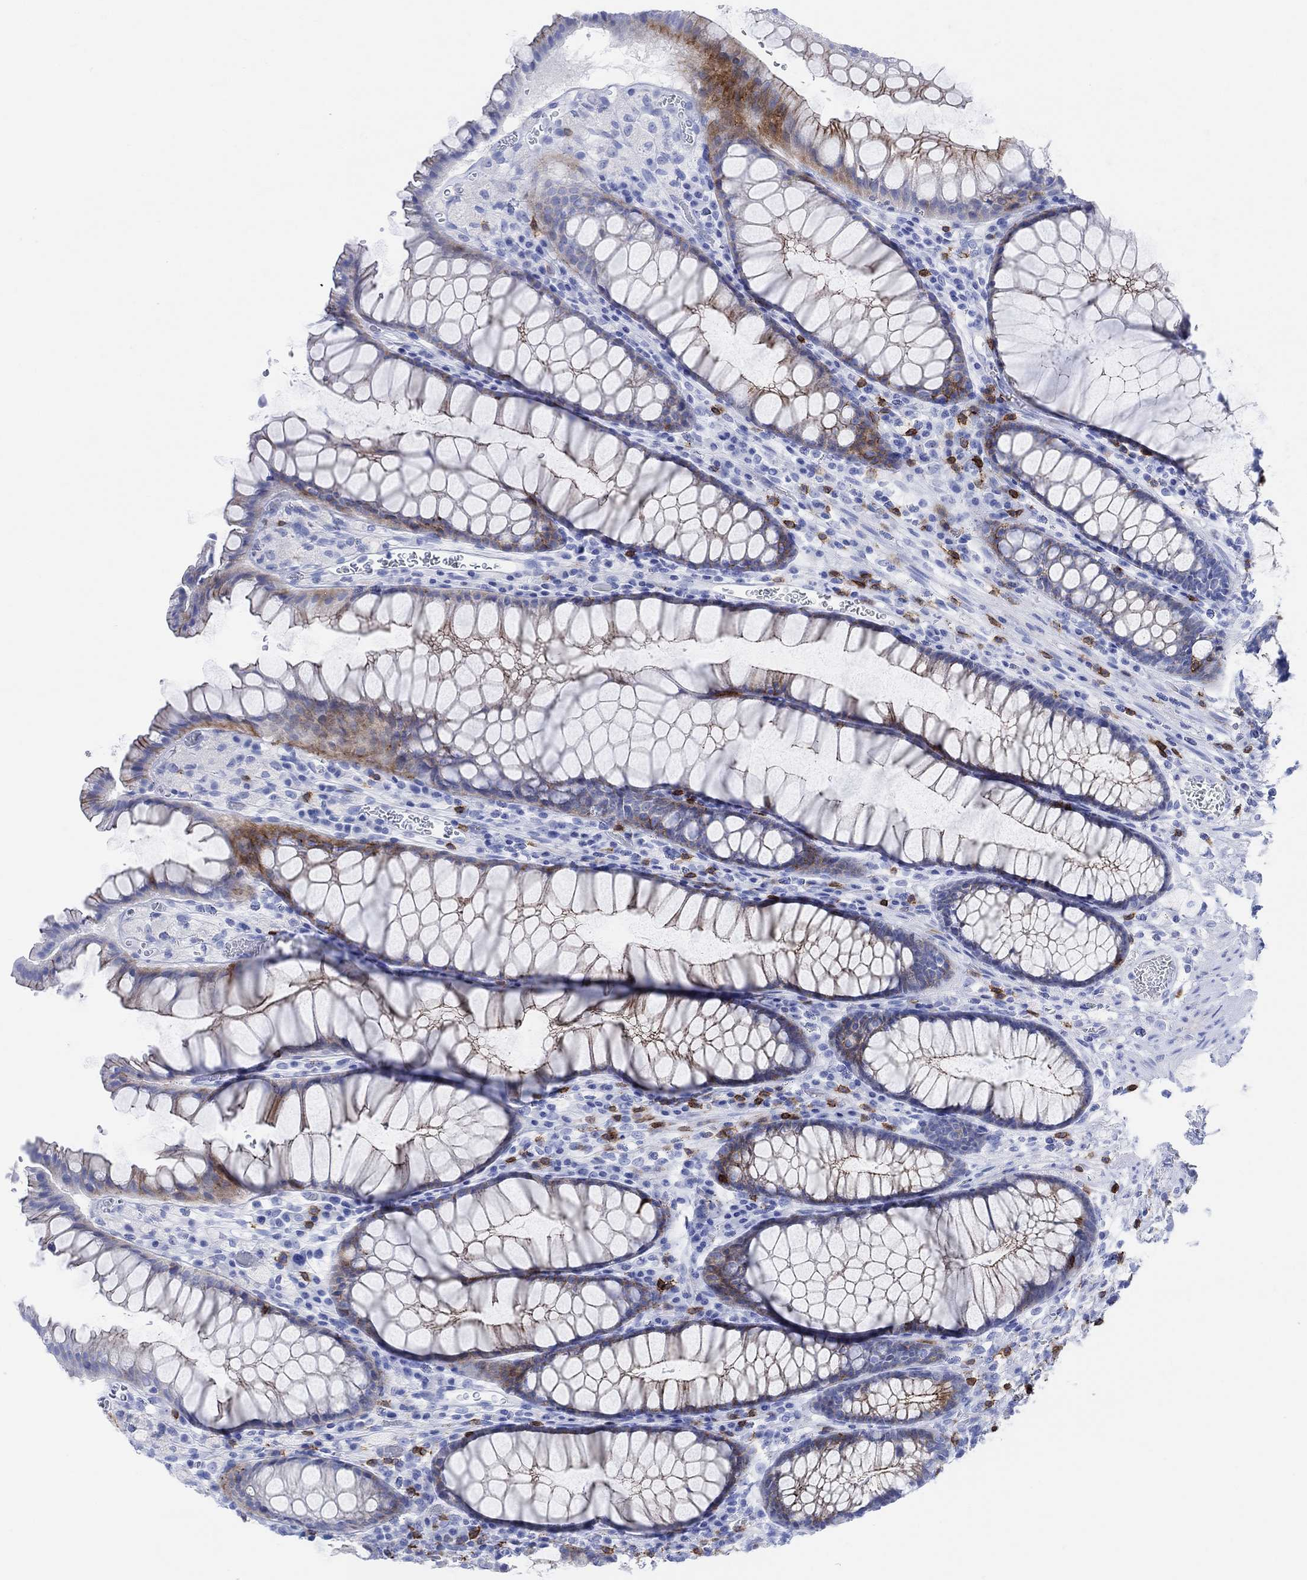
{"staining": {"intensity": "strong", "quantity": ">75%", "location": "cytoplasmic/membranous"}, "tissue": "rectum", "cell_type": "Glandular cells", "image_type": "normal", "snomed": [{"axis": "morphology", "description": "Normal tissue, NOS"}, {"axis": "topography", "description": "Rectum"}], "caption": "Protein expression by immunohistochemistry (IHC) displays strong cytoplasmic/membranous positivity in approximately >75% of glandular cells in benign rectum. (Brightfield microscopy of DAB IHC at high magnification).", "gene": "GPR65", "patient": {"sex": "female", "age": 68}}